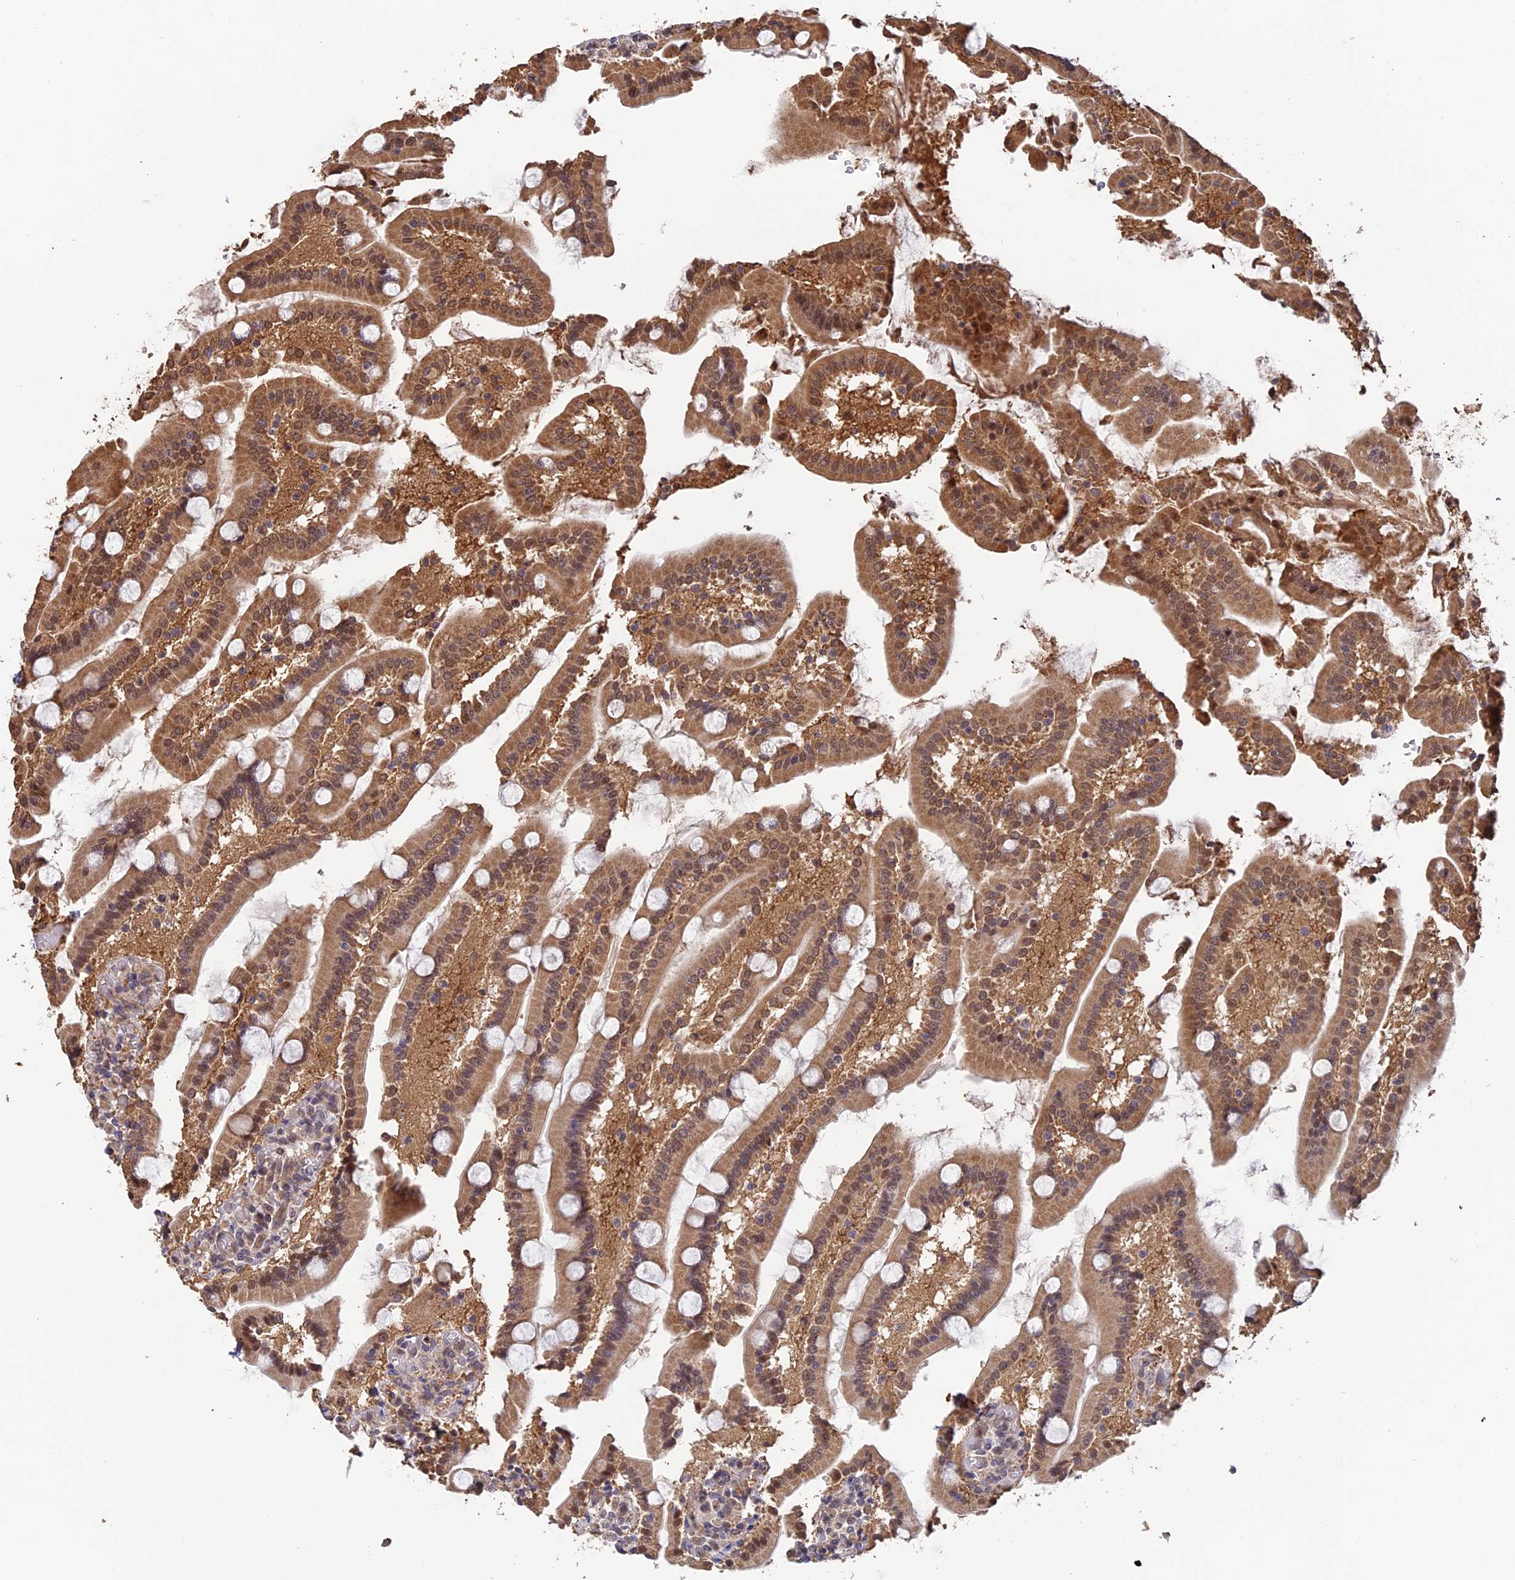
{"staining": {"intensity": "moderate", "quantity": ">75%", "location": "cytoplasmic/membranous,nuclear"}, "tissue": "duodenum", "cell_type": "Glandular cells", "image_type": "normal", "snomed": [{"axis": "morphology", "description": "Normal tissue, NOS"}, {"axis": "topography", "description": "Duodenum"}], "caption": "Approximately >75% of glandular cells in normal human duodenum show moderate cytoplasmic/membranous,nuclear protein staining as visualized by brown immunohistochemical staining.", "gene": "FAM98C", "patient": {"sex": "male", "age": 55}}